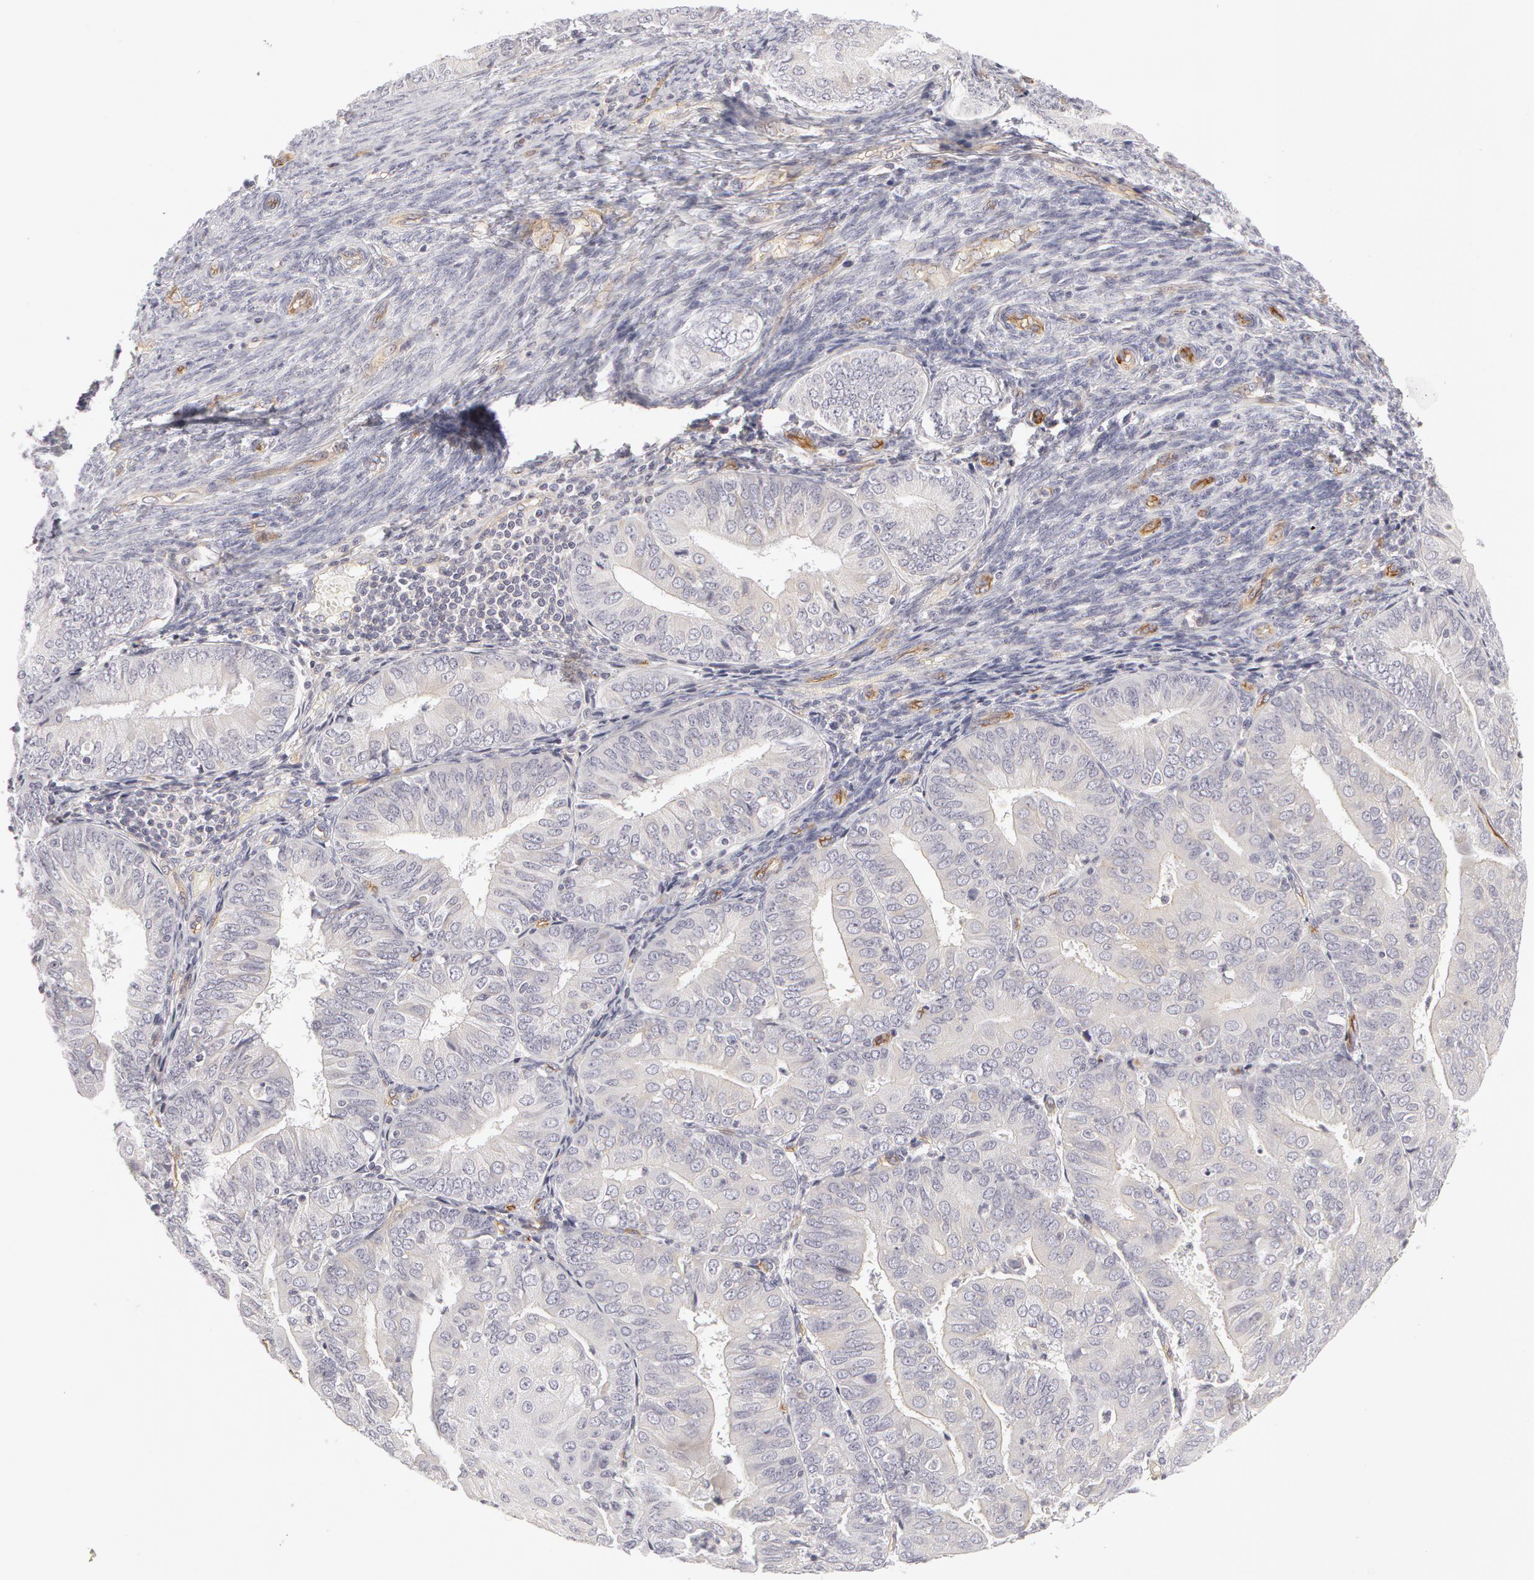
{"staining": {"intensity": "negative", "quantity": "none", "location": "none"}, "tissue": "endometrial cancer", "cell_type": "Tumor cells", "image_type": "cancer", "snomed": [{"axis": "morphology", "description": "Adenocarcinoma, NOS"}, {"axis": "topography", "description": "Endometrium"}], "caption": "Immunohistochemistry (IHC) micrograph of endometrial cancer (adenocarcinoma) stained for a protein (brown), which displays no positivity in tumor cells.", "gene": "ABCB1", "patient": {"sex": "female", "age": 79}}